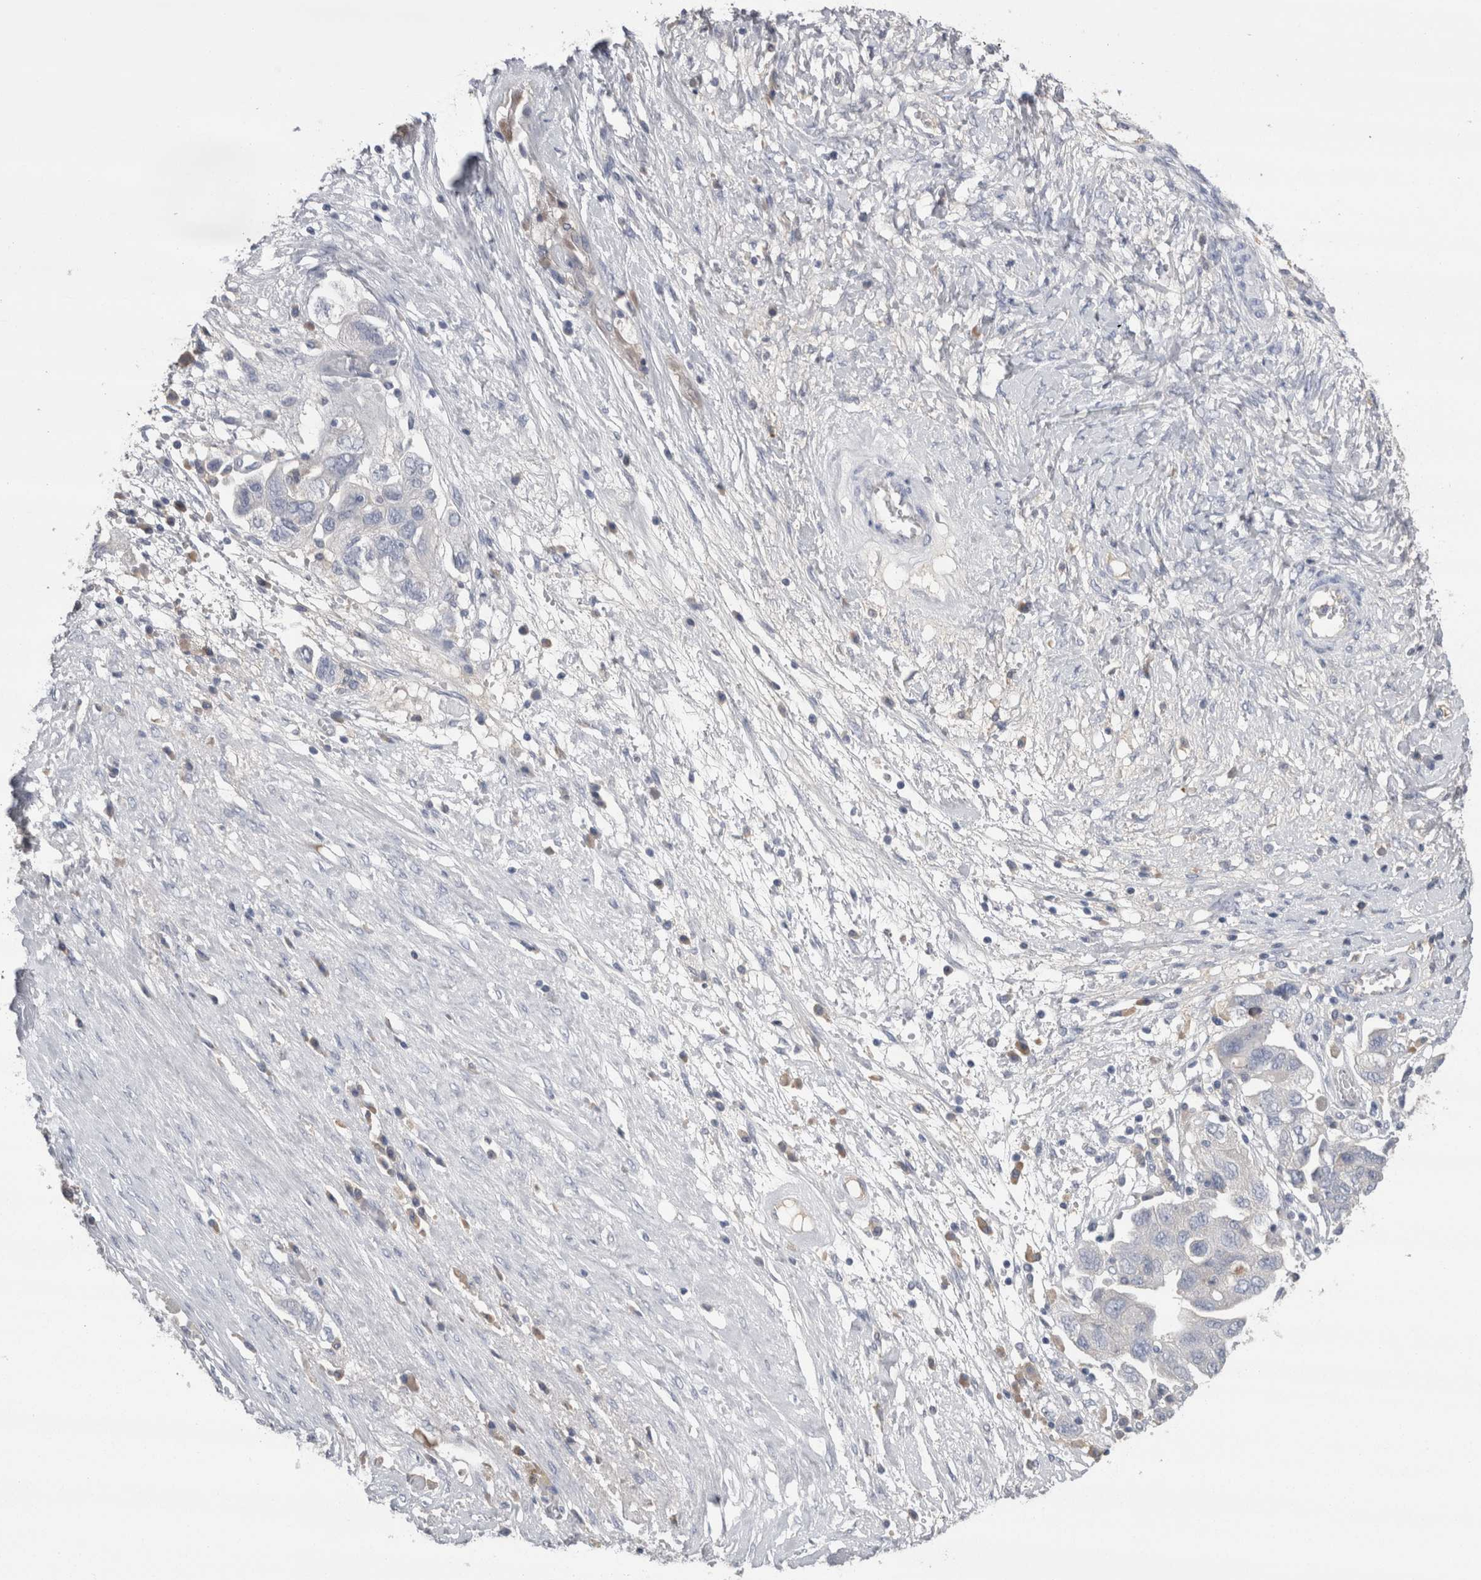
{"staining": {"intensity": "negative", "quantity": "none", "location": "none"}, "tissue": "ovarian cancer", "cell_type": "Tumor cells", "image_type": "cancer", "snomed": [{"axis": "morphology", "description": "Carcinoma, NOS"}, {"axis": "morphology", "description": "Cystadenocarcinoma, serous, NOS"}, {"axis": "topography", "description": "Ovary"}], "caption": "High magnification brightfield microscopy of ovarian cancer (serous cystadenocarcinoma) stained with DAB (3,3'-diaminobenzidine) (brown) and counterstained with hematoxylin (blue): tumor cells show no significant expression.", "gene": "REG1A", "patient": {"sex": "female", "age": 69}}